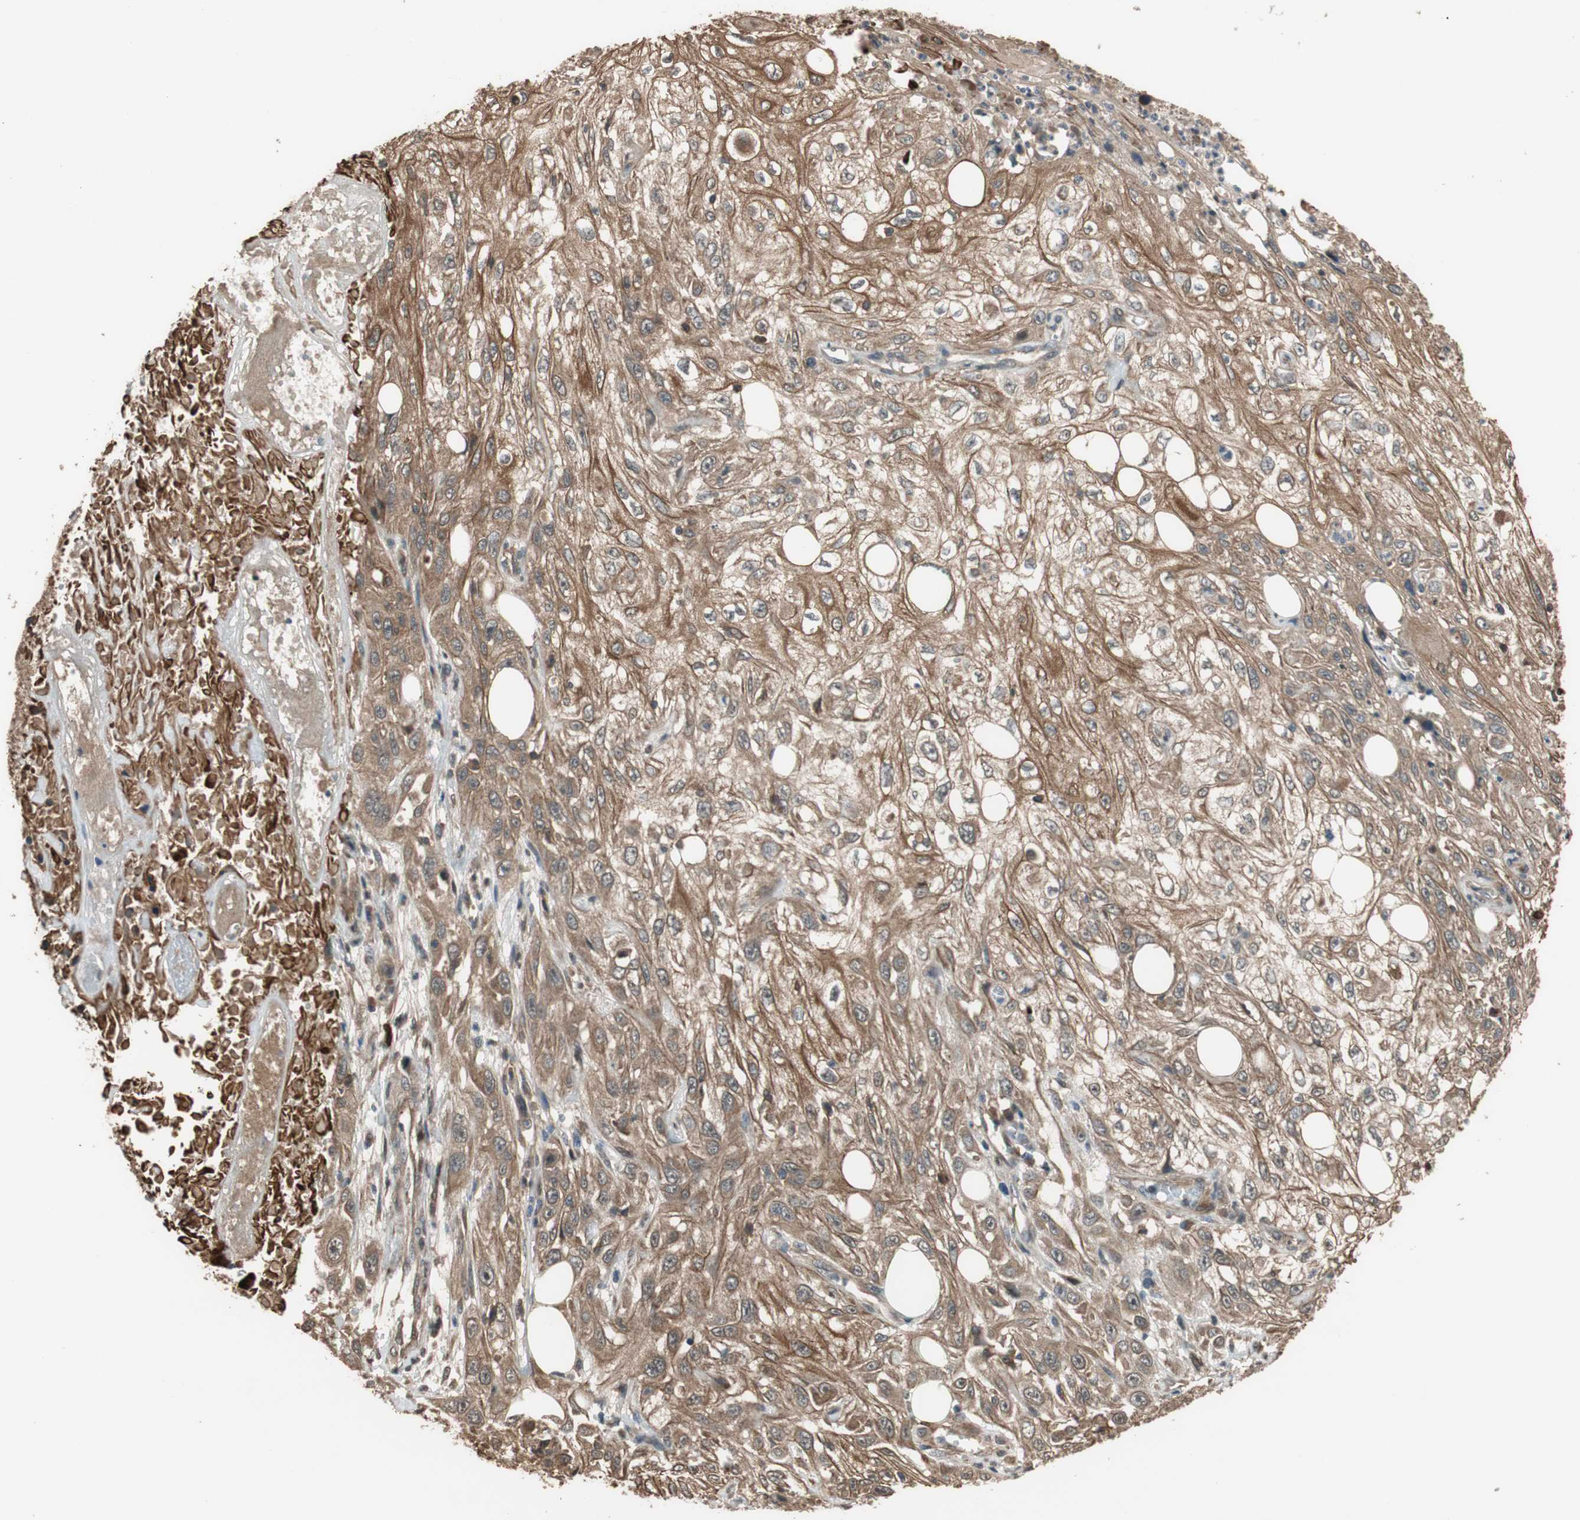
{"staining": {"intensity": "moderate", "quantity": ">75%", "location": "cytoplasmic/membranous"}, "tissue": "skin cancer", "cell_type": "Tumor cells", "image_type": "cancer", "snomed": [{"axis": "morphology", "description": "Squamous cell carcinoma, NOS"}, {"axis": "topography", "description": "Skin"}], "caption": "Skin cancer stained for a protein exhibits moderate cytoplasmic/membranous positivity in tumor cells.", "gene": "TMEM230", "patient": {"sex": "male", "age": 75}}